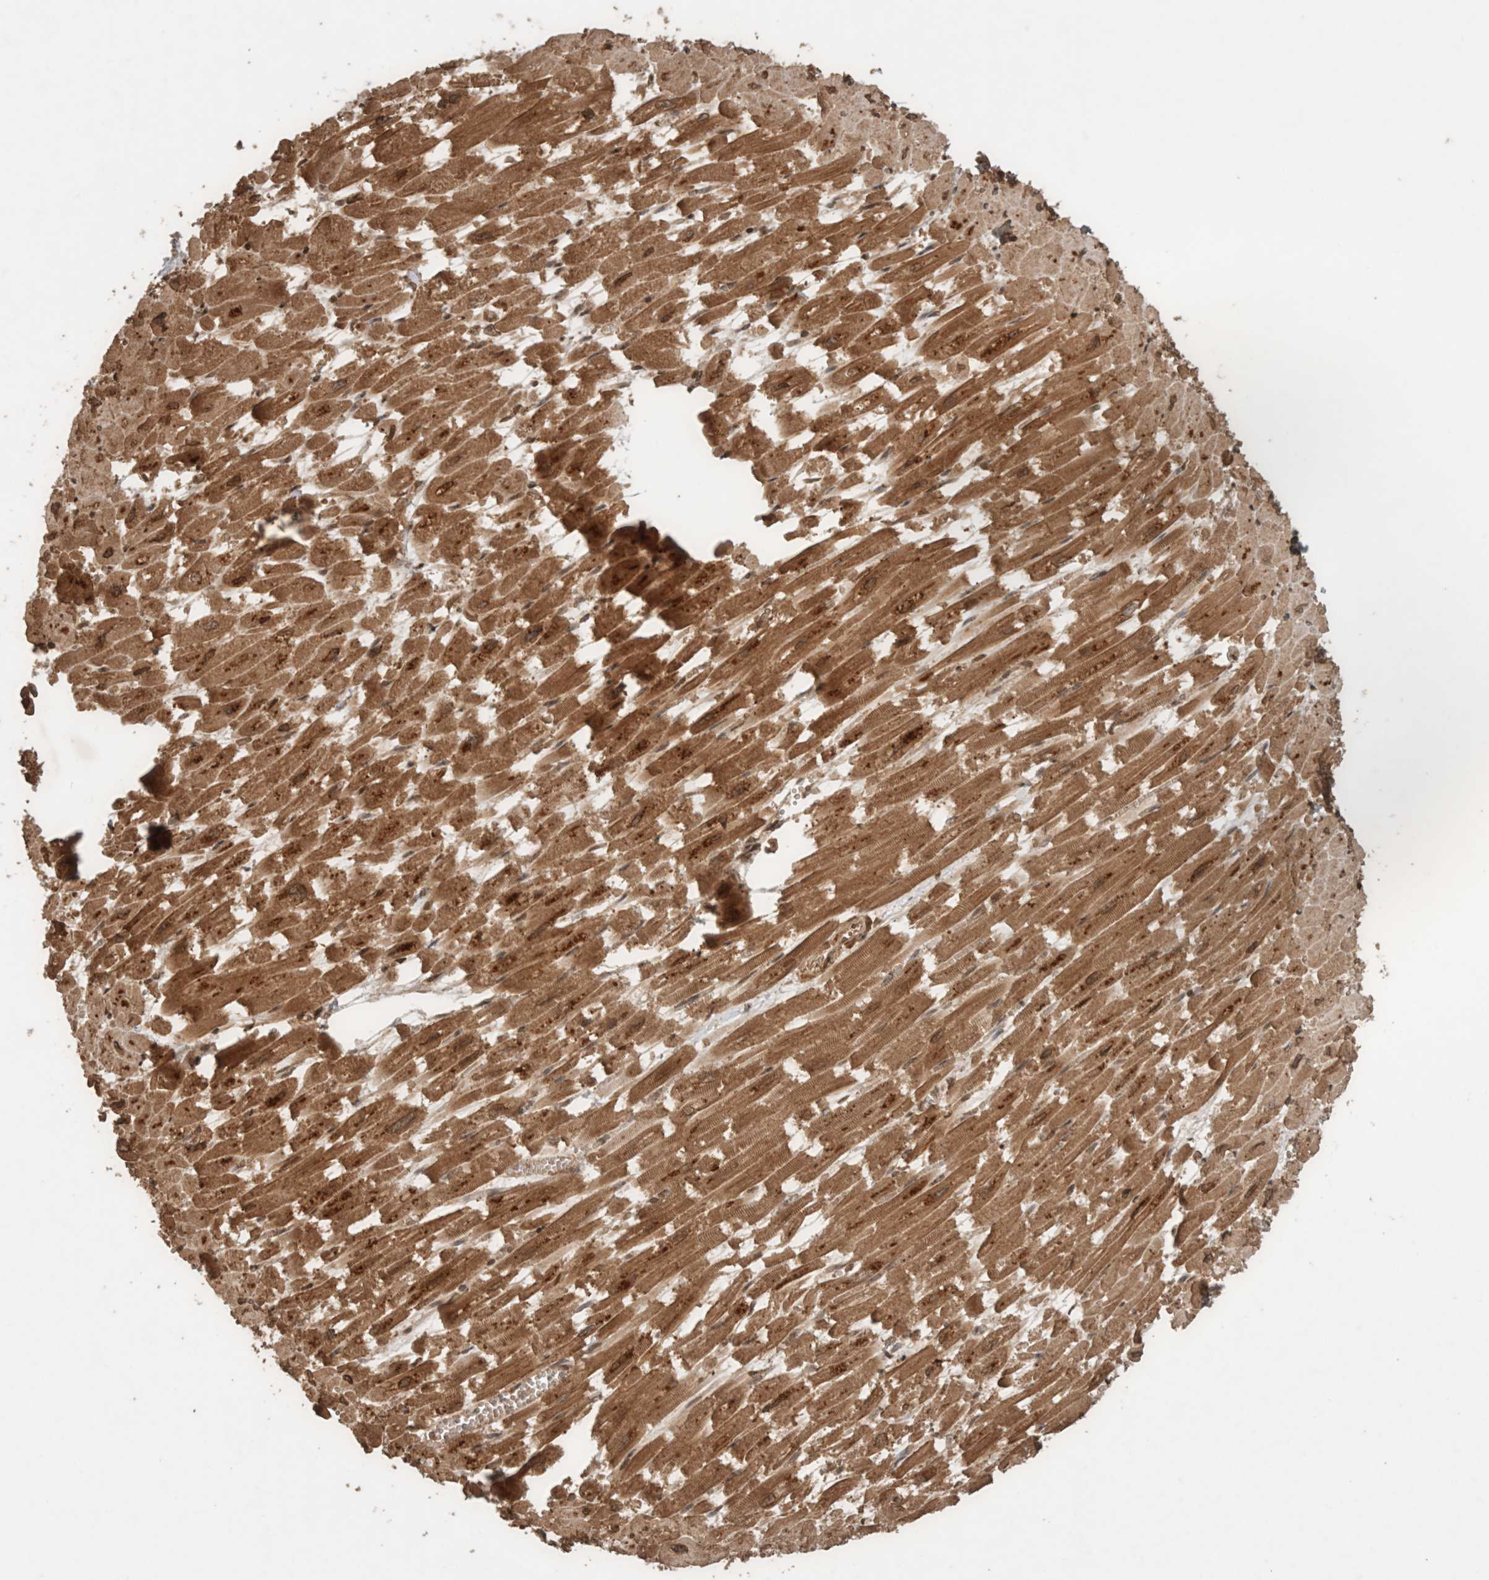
{"staining": {"intensity": "moderate", "quantity": ">75%", "location": "cytoplasmic/membranous"}, "tissue": "heart muscle", "cell_type": "Cardiomyocytes", "image_type": "normal", "snomed": [{"axis": "morphology", "description": "Normal tissue, NOS"}, {"axis": "topography", "description": "Heart"}], "caption": "The immunohistochemical stain highlights moderate cytoplasmic/membranous expression in cardiomyocytes of unremarkable heart muscle.", "gene": "CNTROB", "patient": {"sex": "male", "age": 54}}